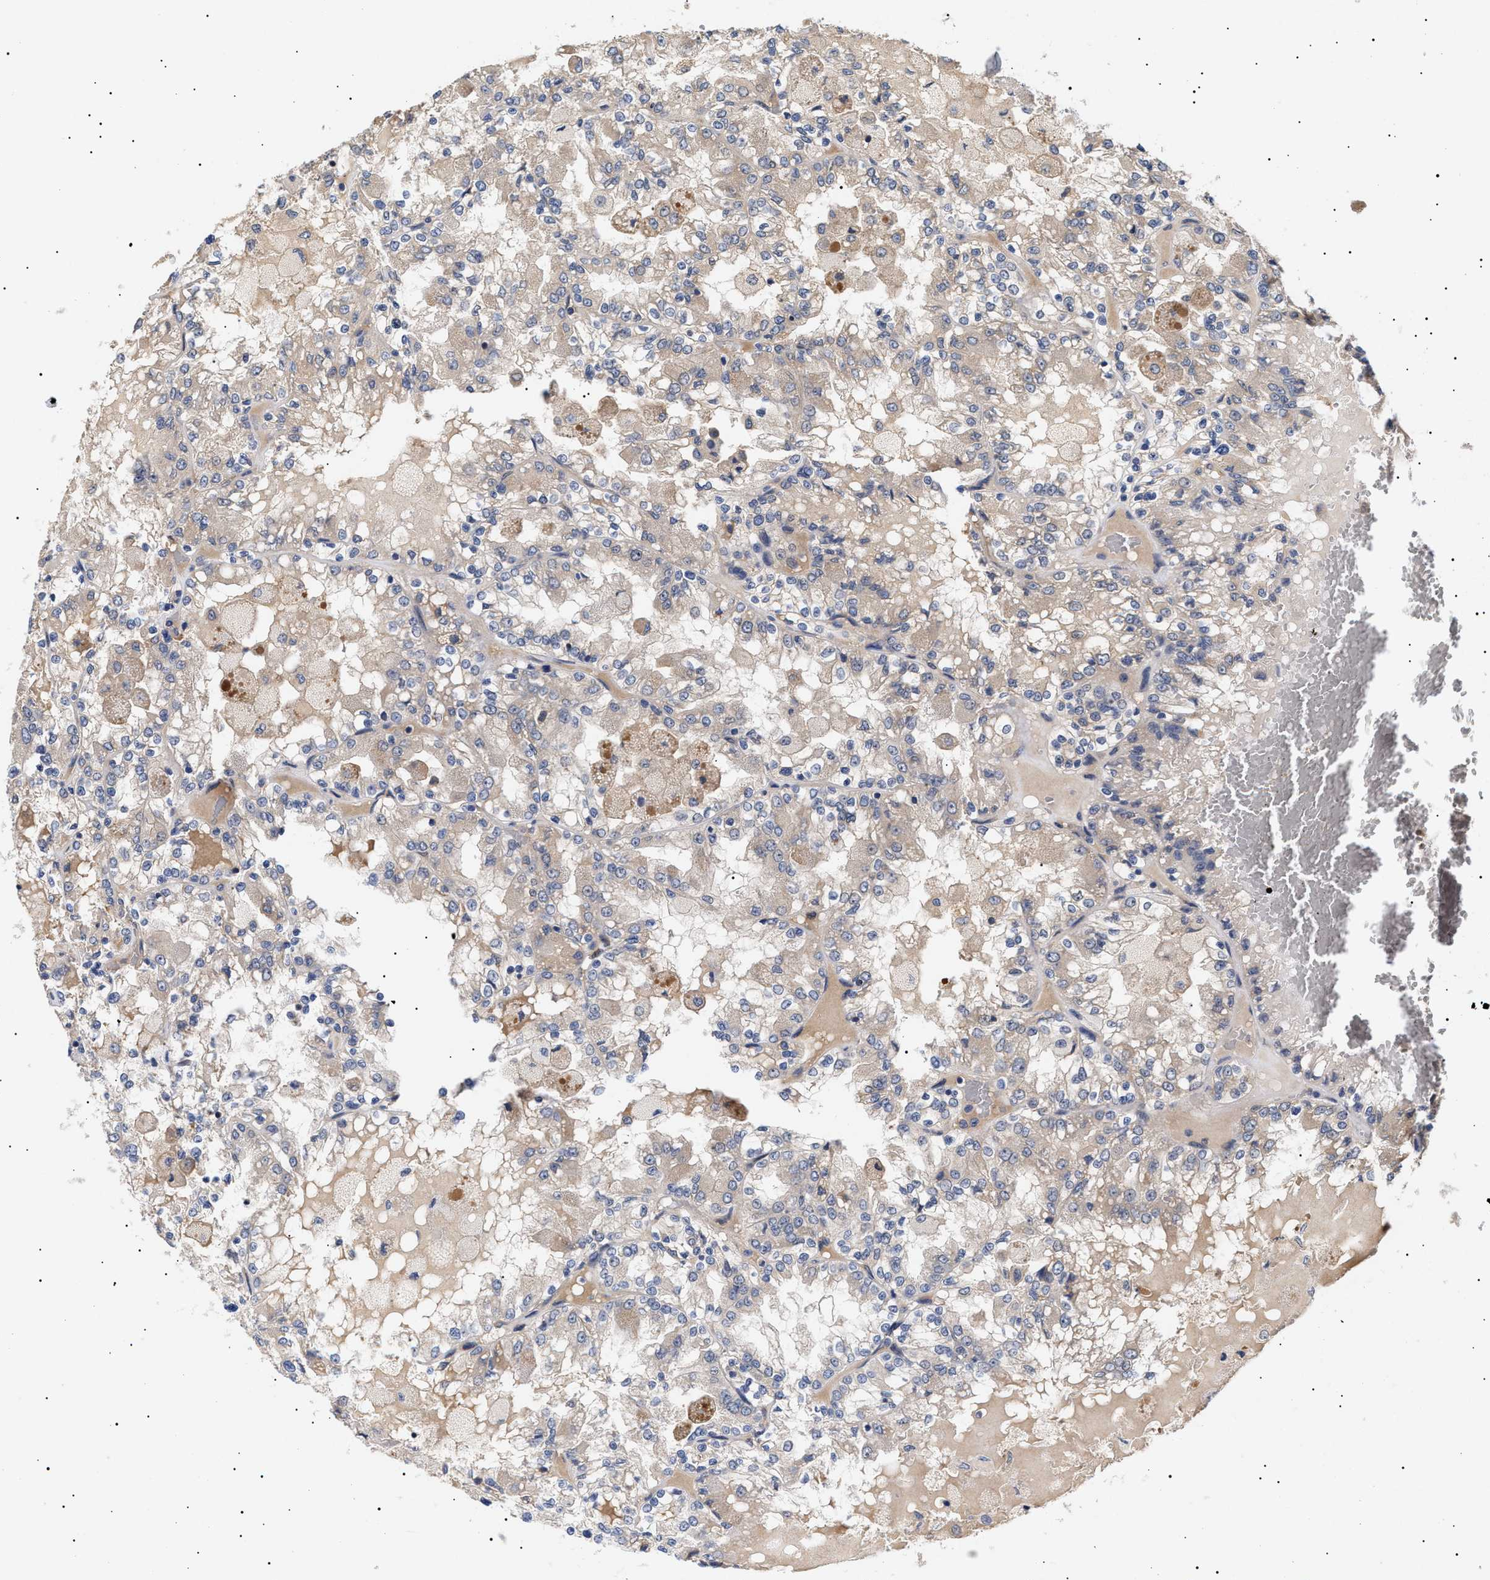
{"staining": {"intensity": "weak", "quantity": "<25%", "location": "cytoplasmic/membranous"}, "tissue": "renal cancer", "cell_type": "Tumor cells", "image_type": "cancer", "snomed": [{"axis": "morphology", "description": "Adenocarcinoma, NOS"}, {"axis": "topography", "description": "Kidney"}], "caption": "Histopathology image shows no significant protein expression in tumor cells of renal cancer (adenocarcinoma).", "gene": "KRBA1", "patient": {"sex": "female", "age": 56}}